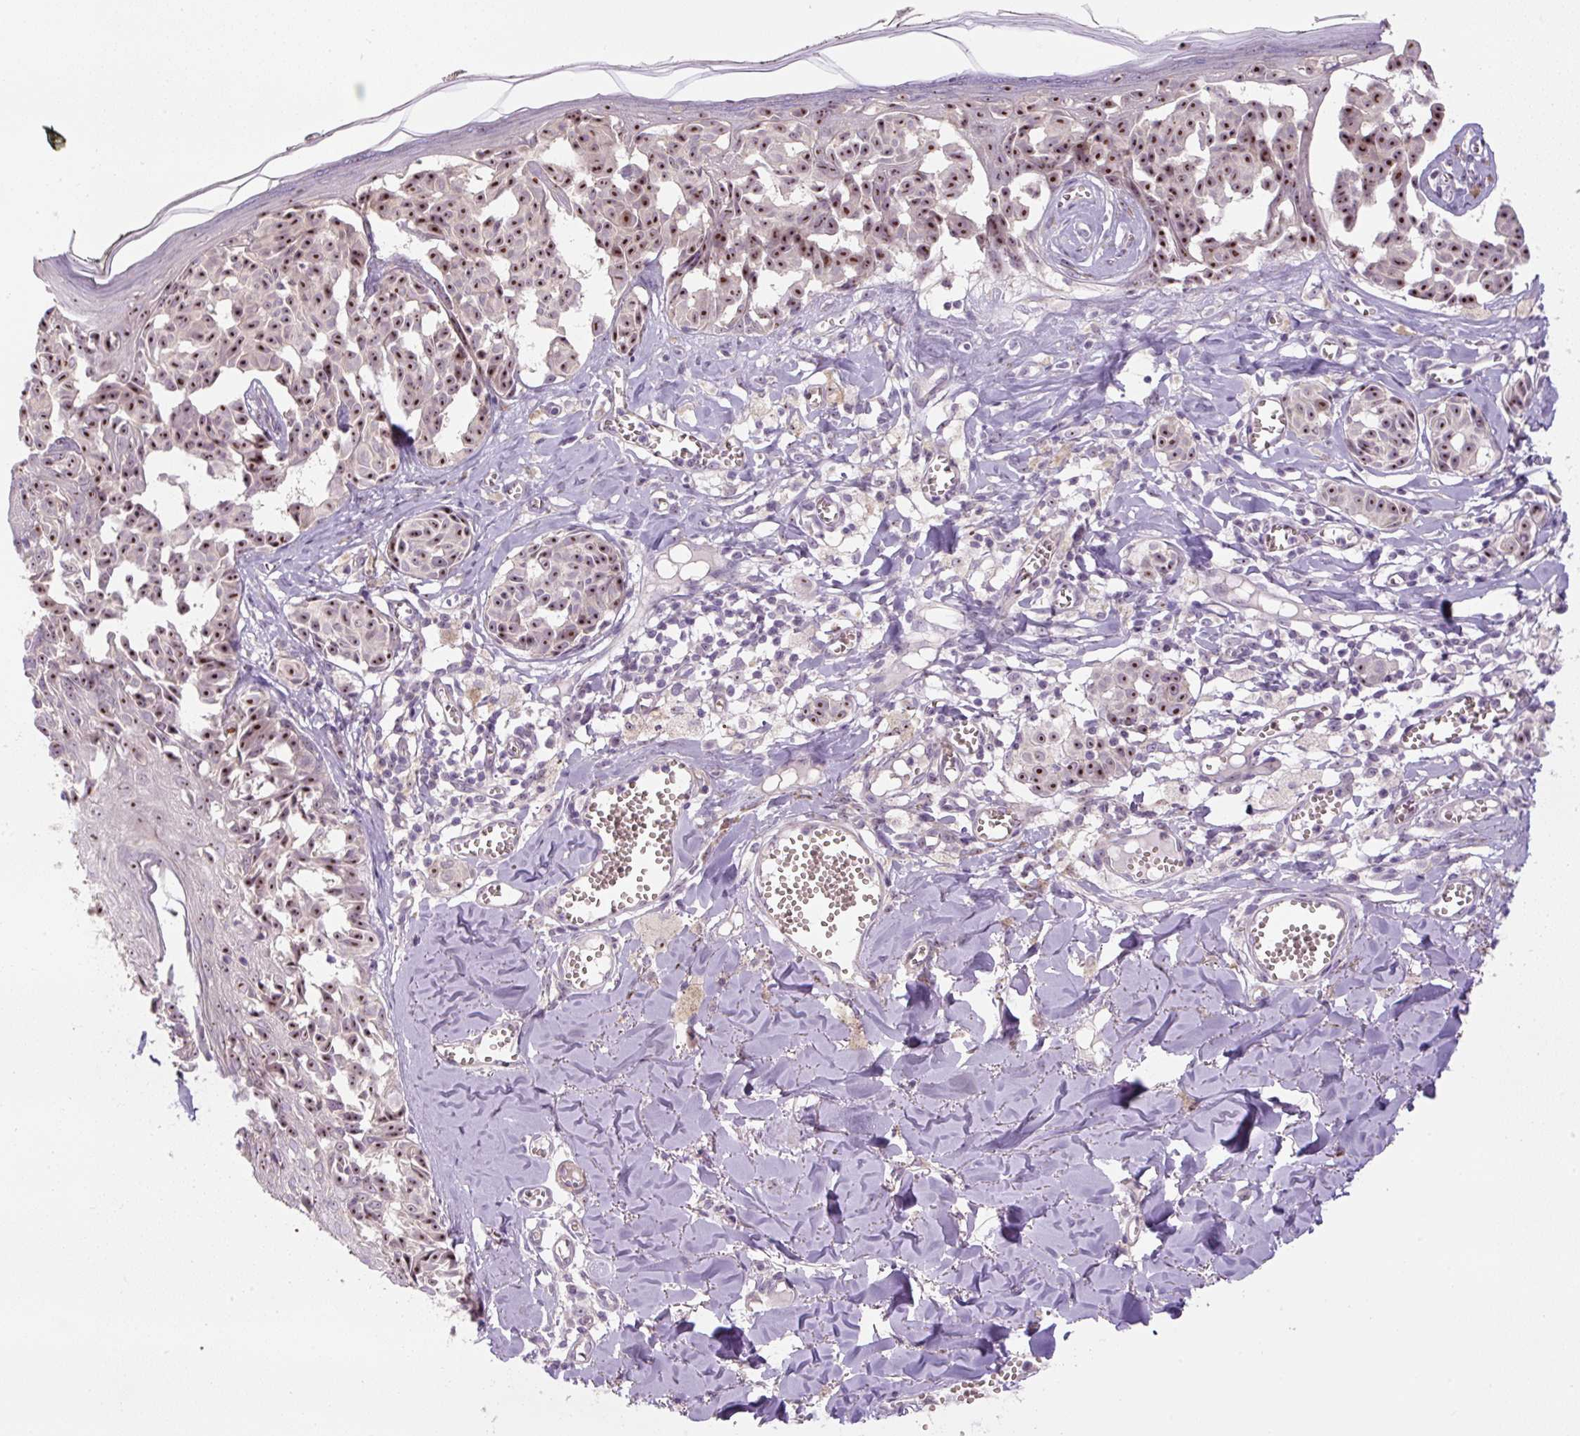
{"staining": {"intensity": "moderate", "quantity": ">75%", "location": "nuclear"}, "tissue": "melanoma", "cell_type": "Tumor cells", "image_type": "cancer", "snomed": [{"axis": "morphology", "description": "Malignant melanoma, NOS"}, {"axis": "topography", "description": "Skin"}], "caption": "Melanoma was stained to show a protein in brown. There is medium levels of moderate nuclear positivity in about >75% of tumor cells. The protein of interest is stained brown, and the nuclei are stained in blue (DAB IHC with brightfield microscopy, high magnification).", "gene": "TMEM151B", "patient": {"sex": "female", "age": 43}}